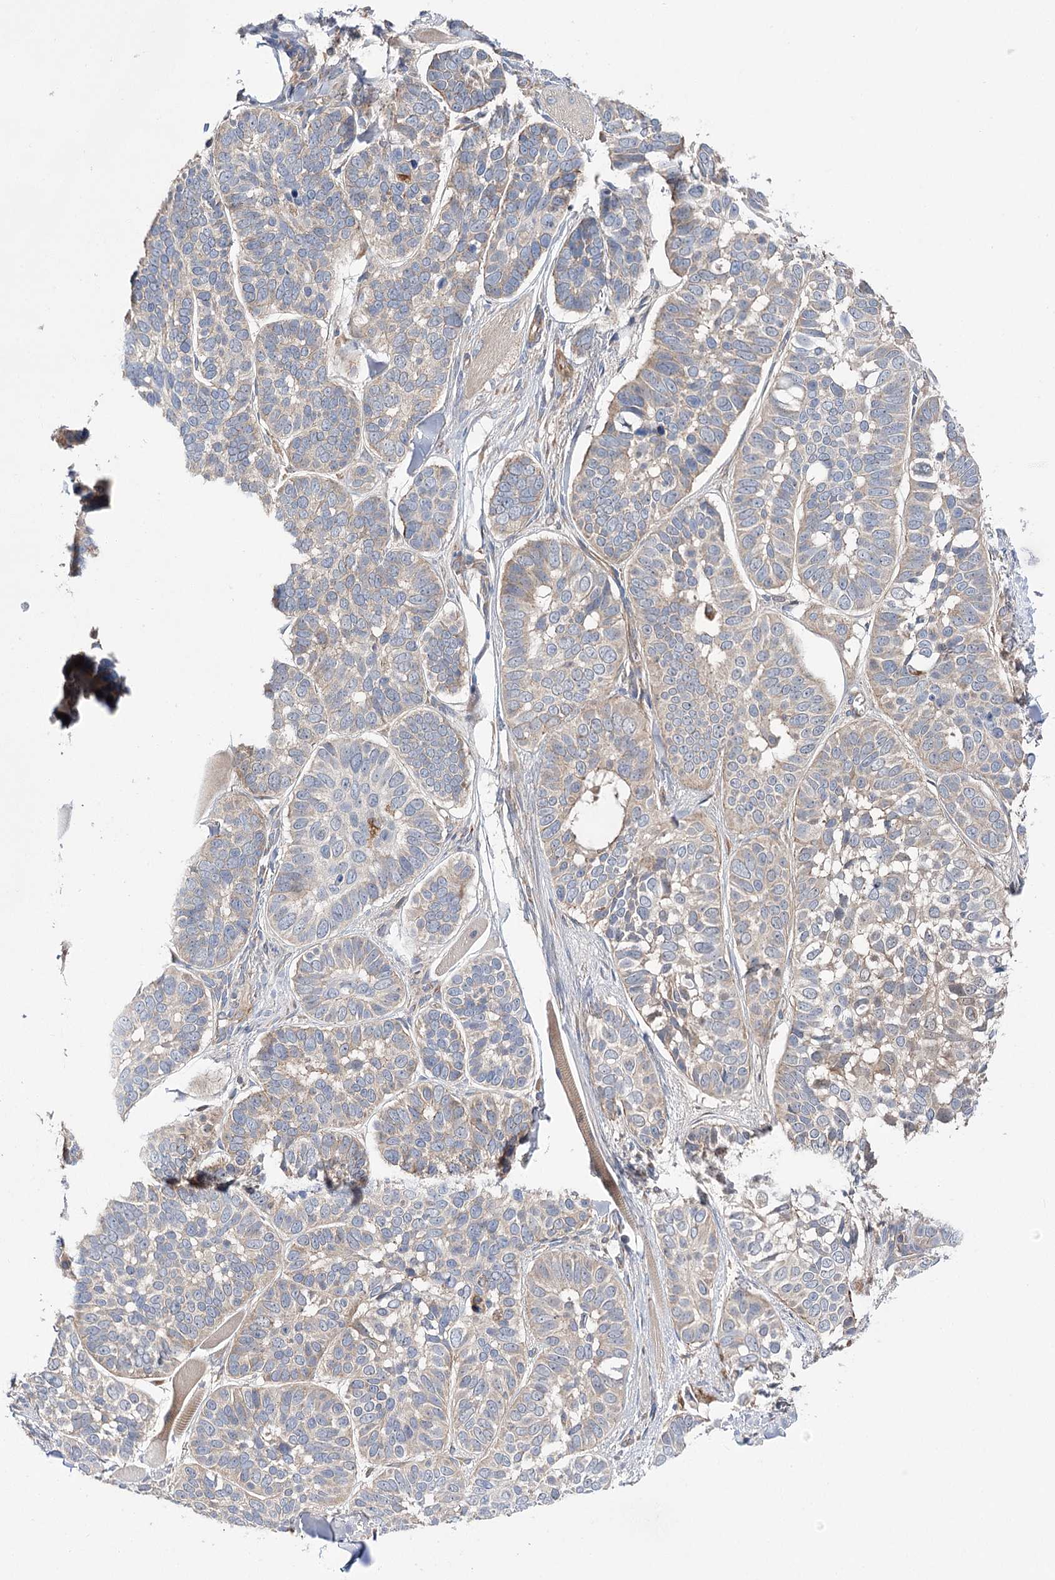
{"staining": {"intensity": "weak", "quantity": "<25%", "location": "cytoplasmic/membranous"}, "tissue": "skin cancer", "cell_type": "Tumor cells", "image_type": "cancer", "snomed": [{"axis": "morphology", "description": "Basal cell carcinoma"}, {"axis": "topography", "description": "Skin"}], "caption": "An immunohistochemistry (IHC) micrograph of skin cancer (basal cell carcinoma) is shown. There is no staining in tumor cells of skin cancer (basal cell carcinoma).", "gene": "VPS37B", "patient": {"sex": "male", "age": 62}}